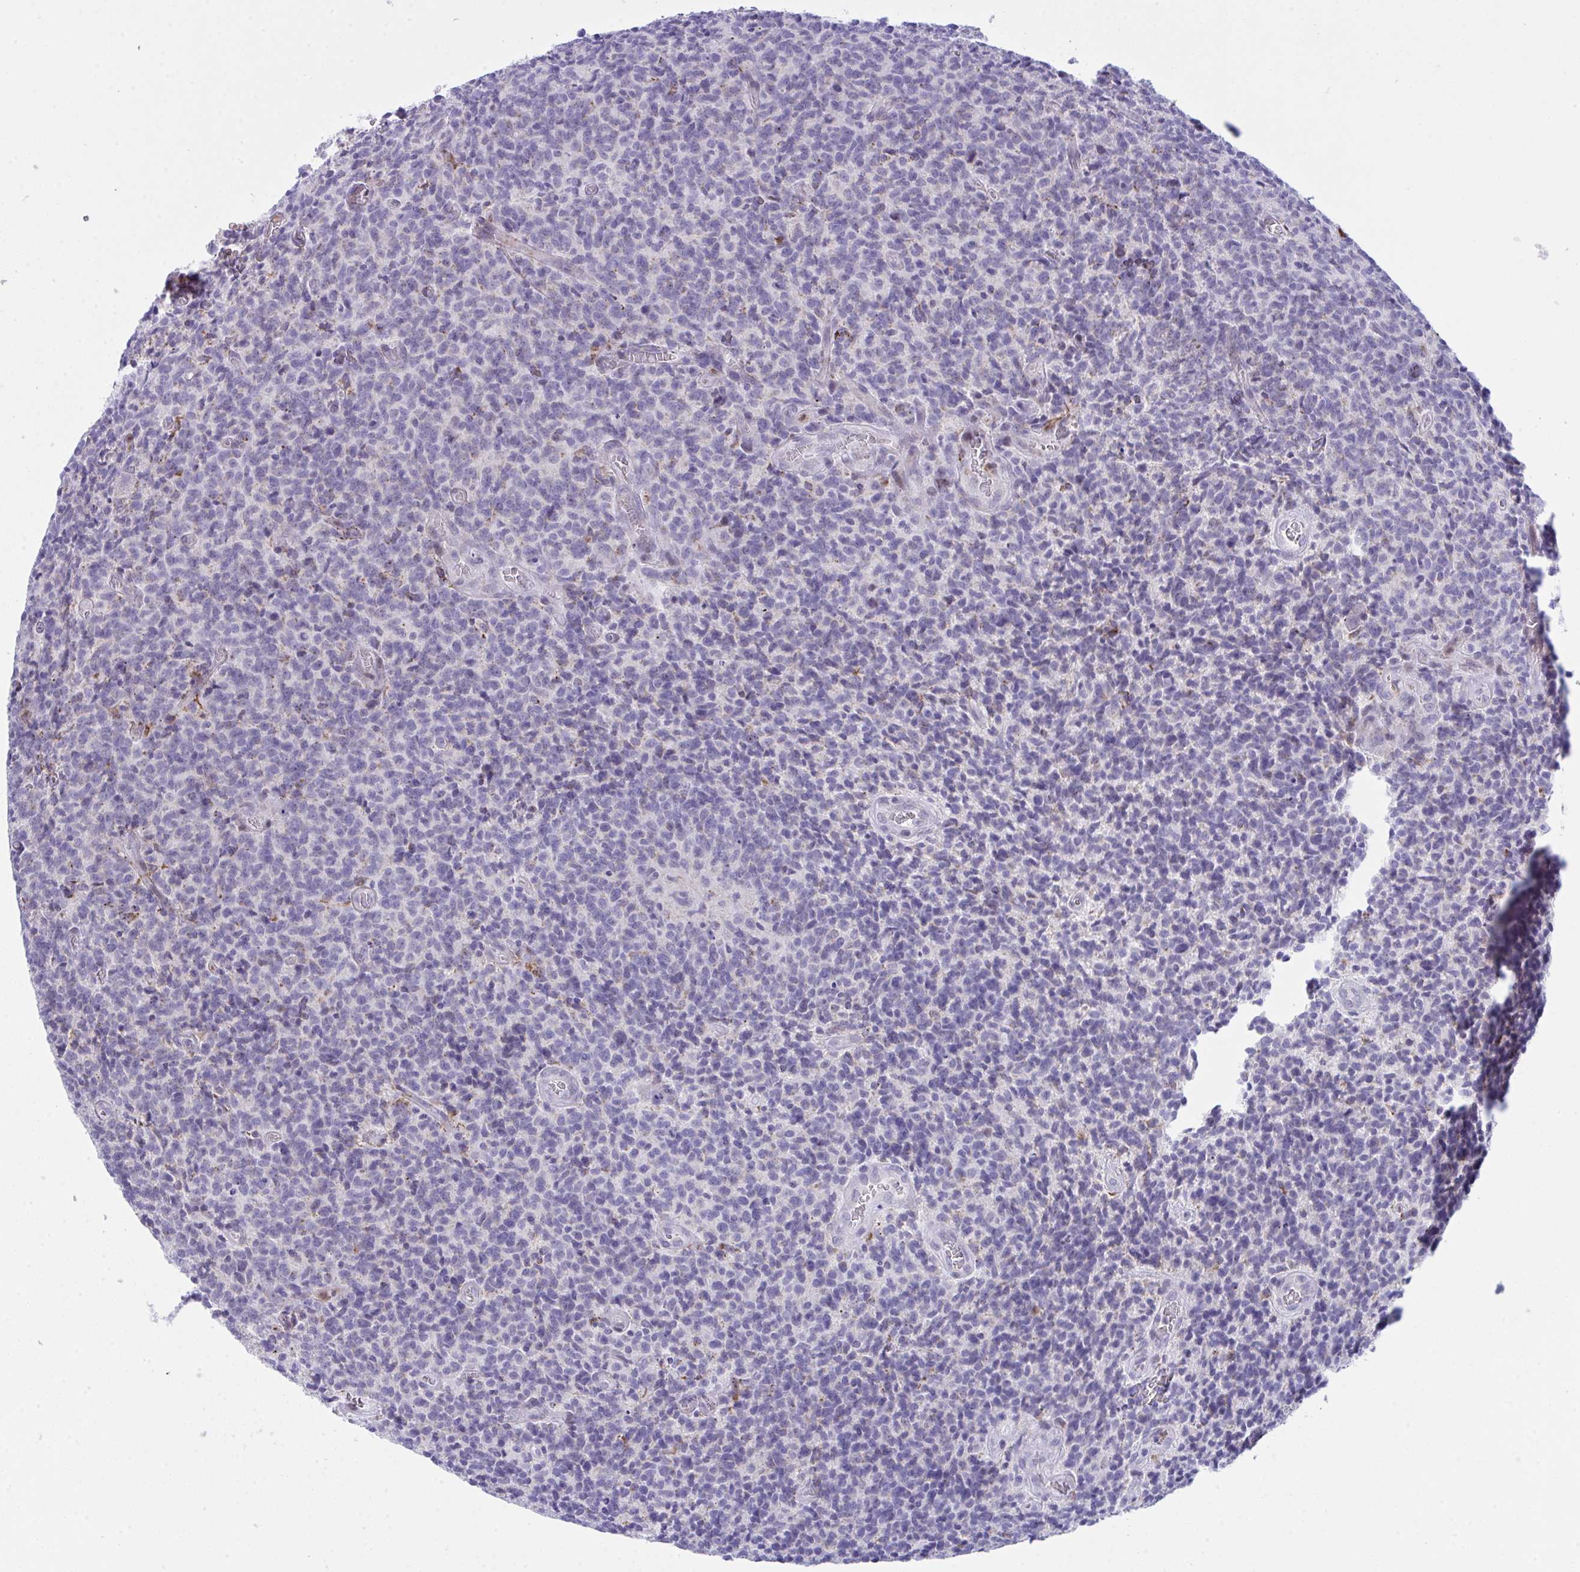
{"staining": {"intensity": "negative", "quantity": "none", "location": "none"}, "tissue": "glioma", "cell_type": "Tumor cells", "image_type": "cancer", "snomed": [{"axis": "morphology", "description": "Glioma, malignant, High grade"}, {"axis": "topography", "description": "Brain"}], "caption": "Immunohistochemistry (IHC) of human glioma displays no staining in tumor cells.", "gene": "PLA2G12B", "patient": {"sex": "male", "age": 76}}